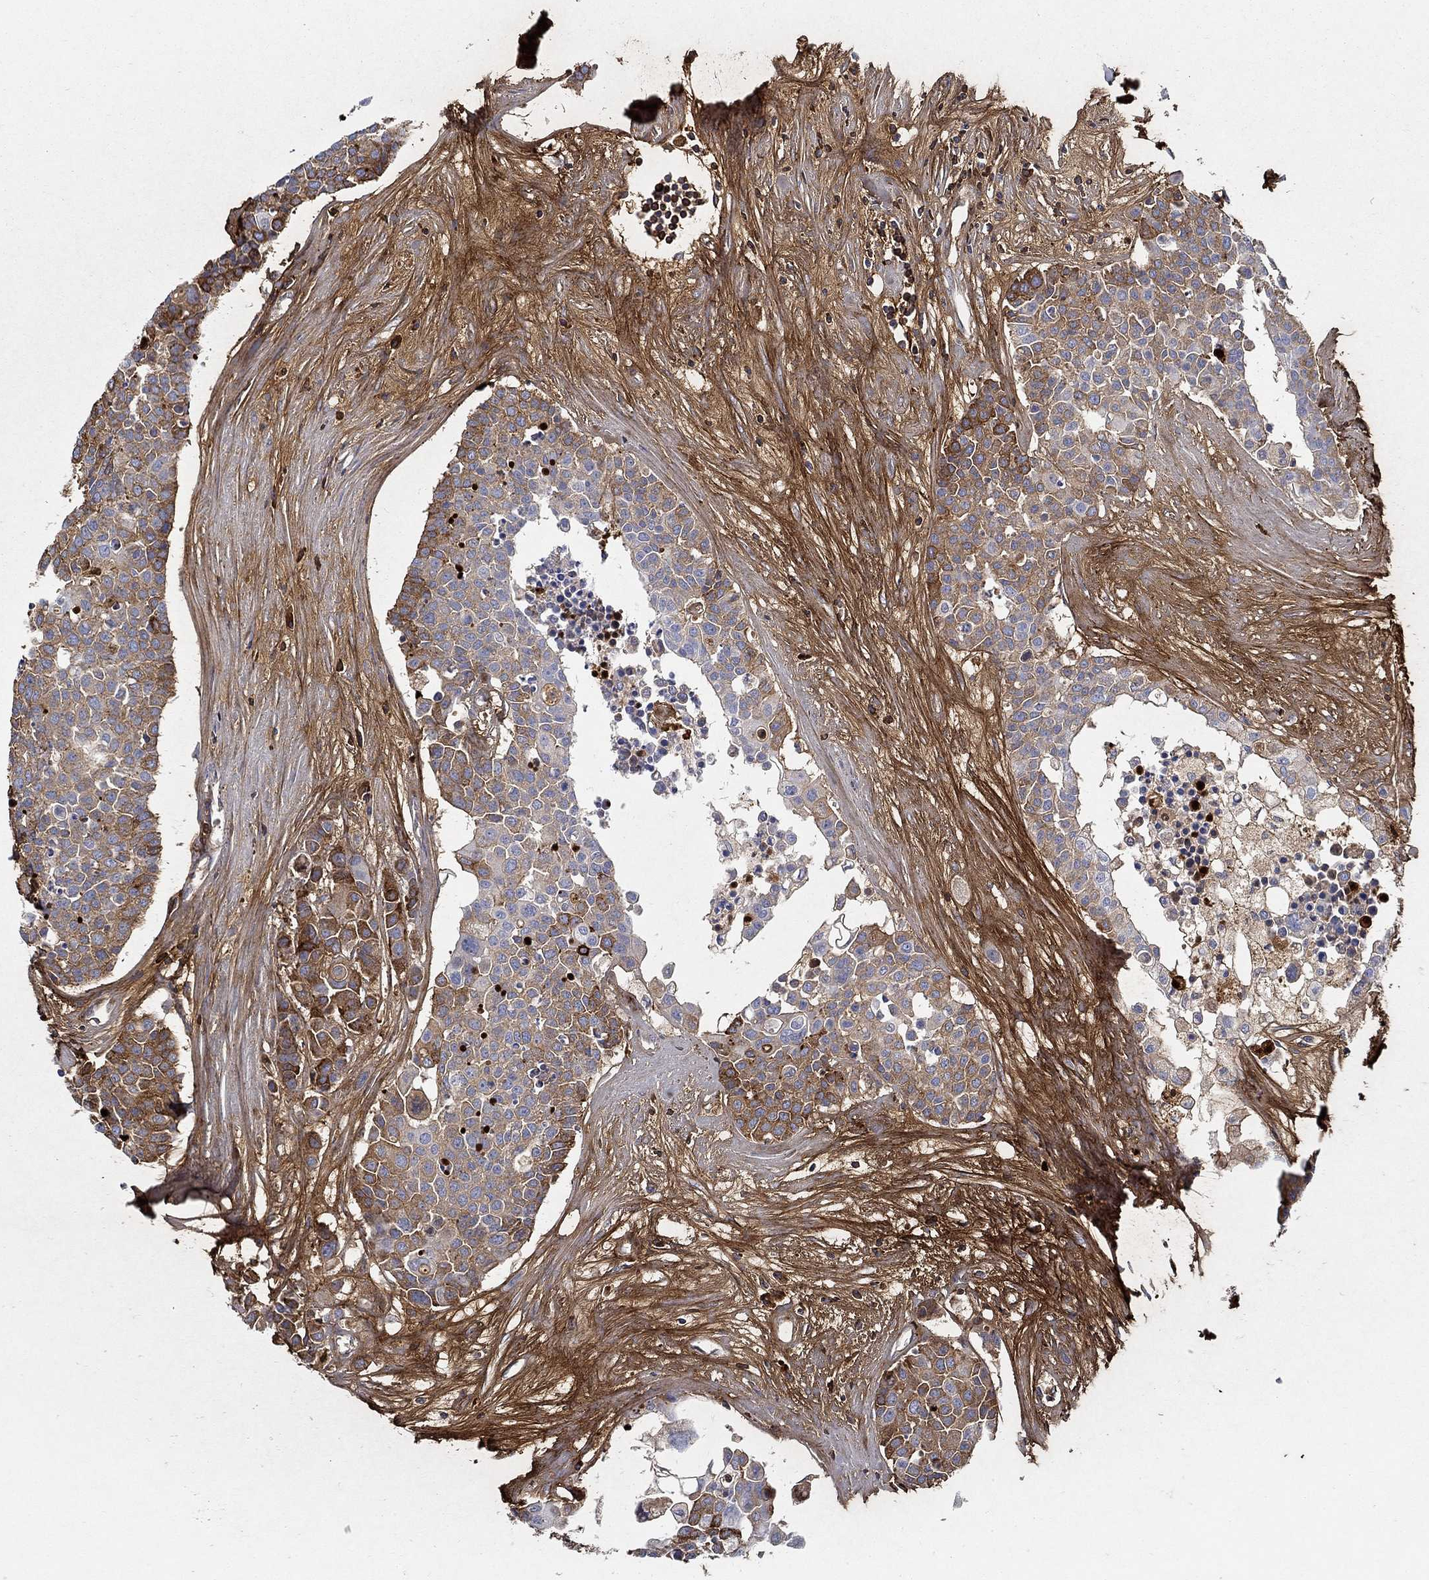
{"staining": {"intensity": "strong", "quantity": "<25%", "location": "cytoplasmic/membranous"}, "tissue": "carcinoid", "cell_type": "Tumor cells", "image_type": "cancer", "snomed": [{"axis": "morphology", "description": "Carcinoid, malignant, NOS"}, {"axis": "topography", "description": "Colon"}], "caption": "Malignant carcinoid was stained to show a protein in brown. There is medium levels of strong cytoplasmic/membranous expression in approximately <25% of tumor cells.", "gene": "TGFBI", "patient": {"sex": "male", "age": 81}}